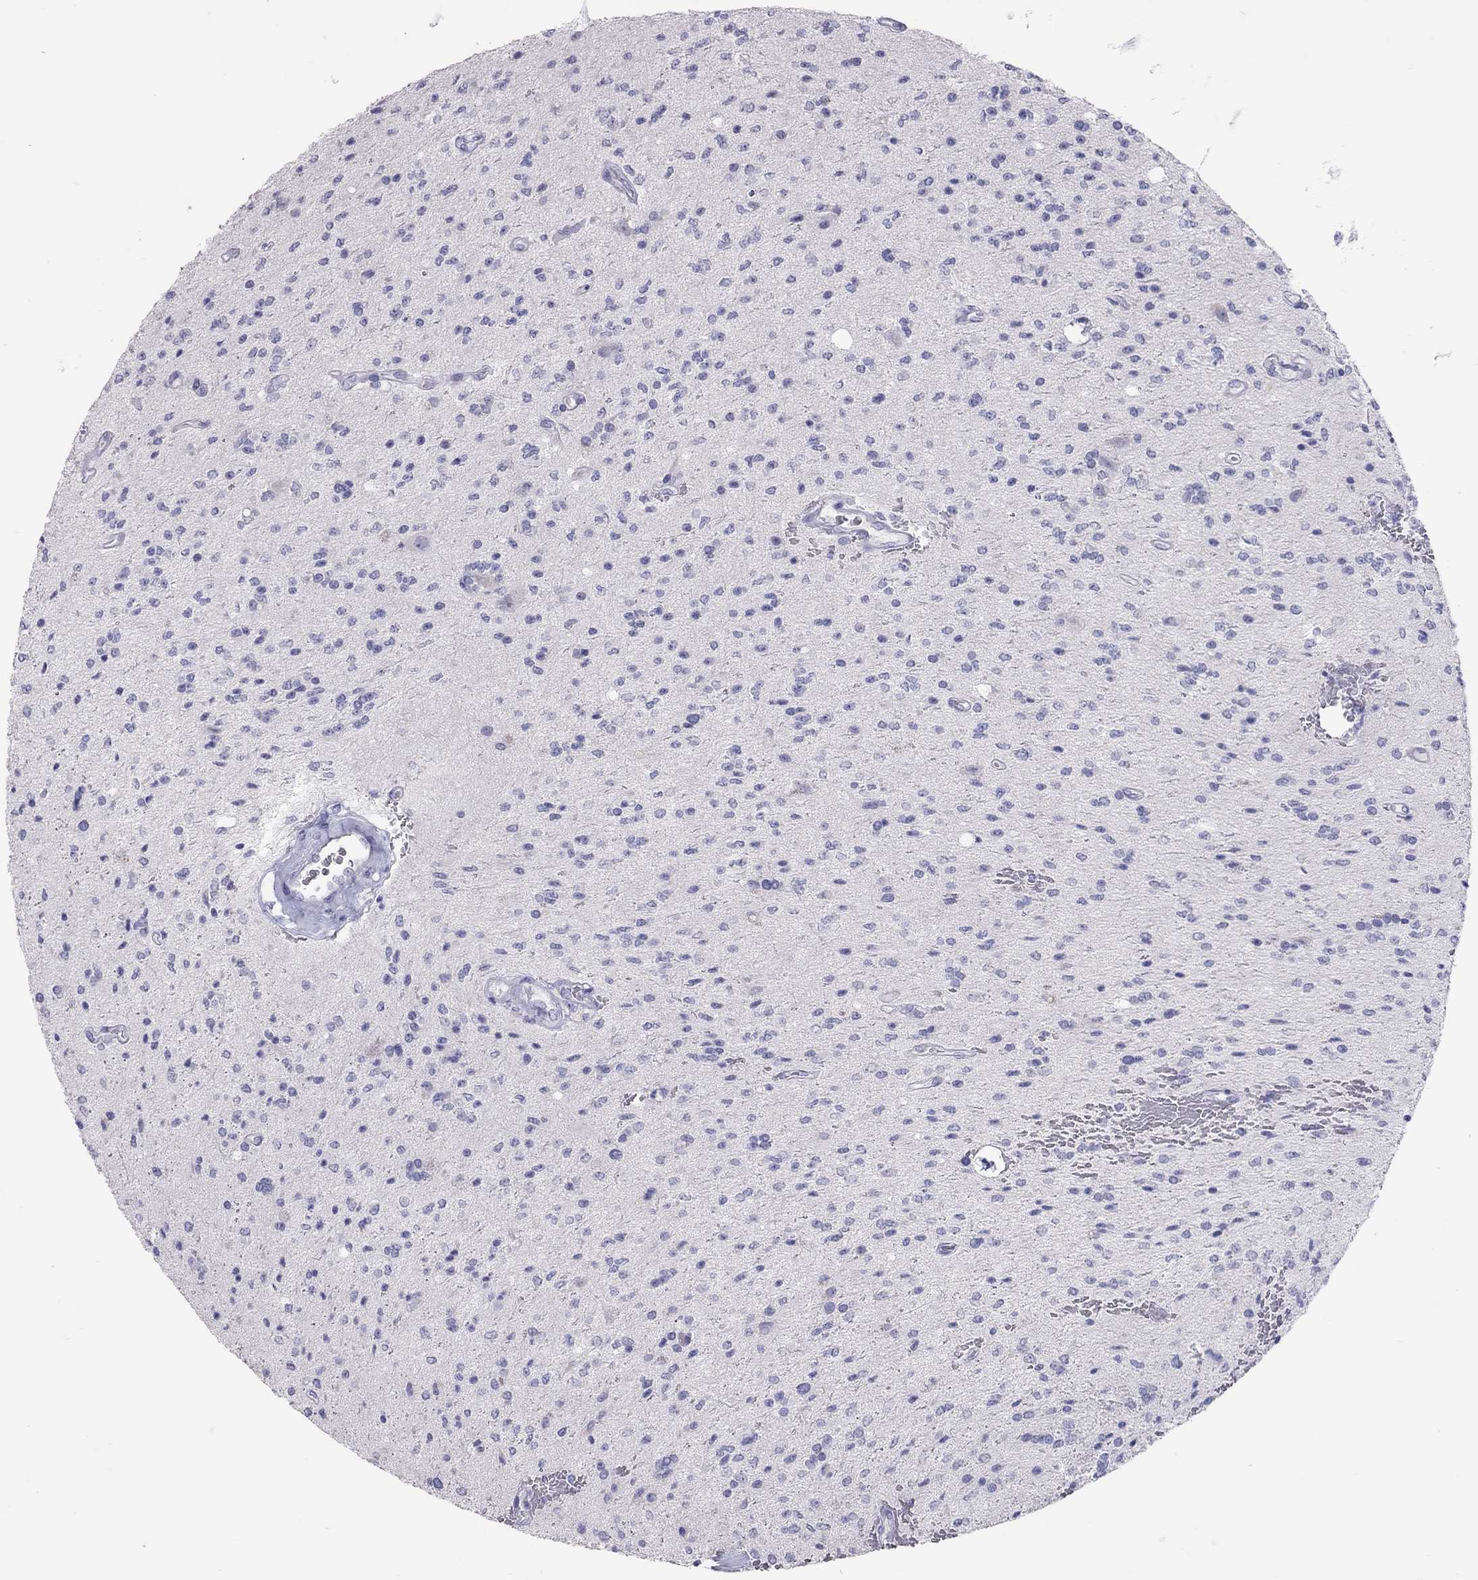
{"staining": {"intensity": "negative", "quantity": "none", "location": "none"}, "tissue": "glioma", "cell_type": "Tumor cells", "image_type": "cancer", "snomed": [{"axis": "morphology", "description": "Glioma, malignant, Low grade"}, {"axis": "topography", "description": "Brain"}], "caption": "This is a image of immunohistochemistry staining of malignant glioma (low-grade), which shows no positivity in tumor cells.", "gene": "MUC16", "patient": {"sex": "male", "age": 67}}